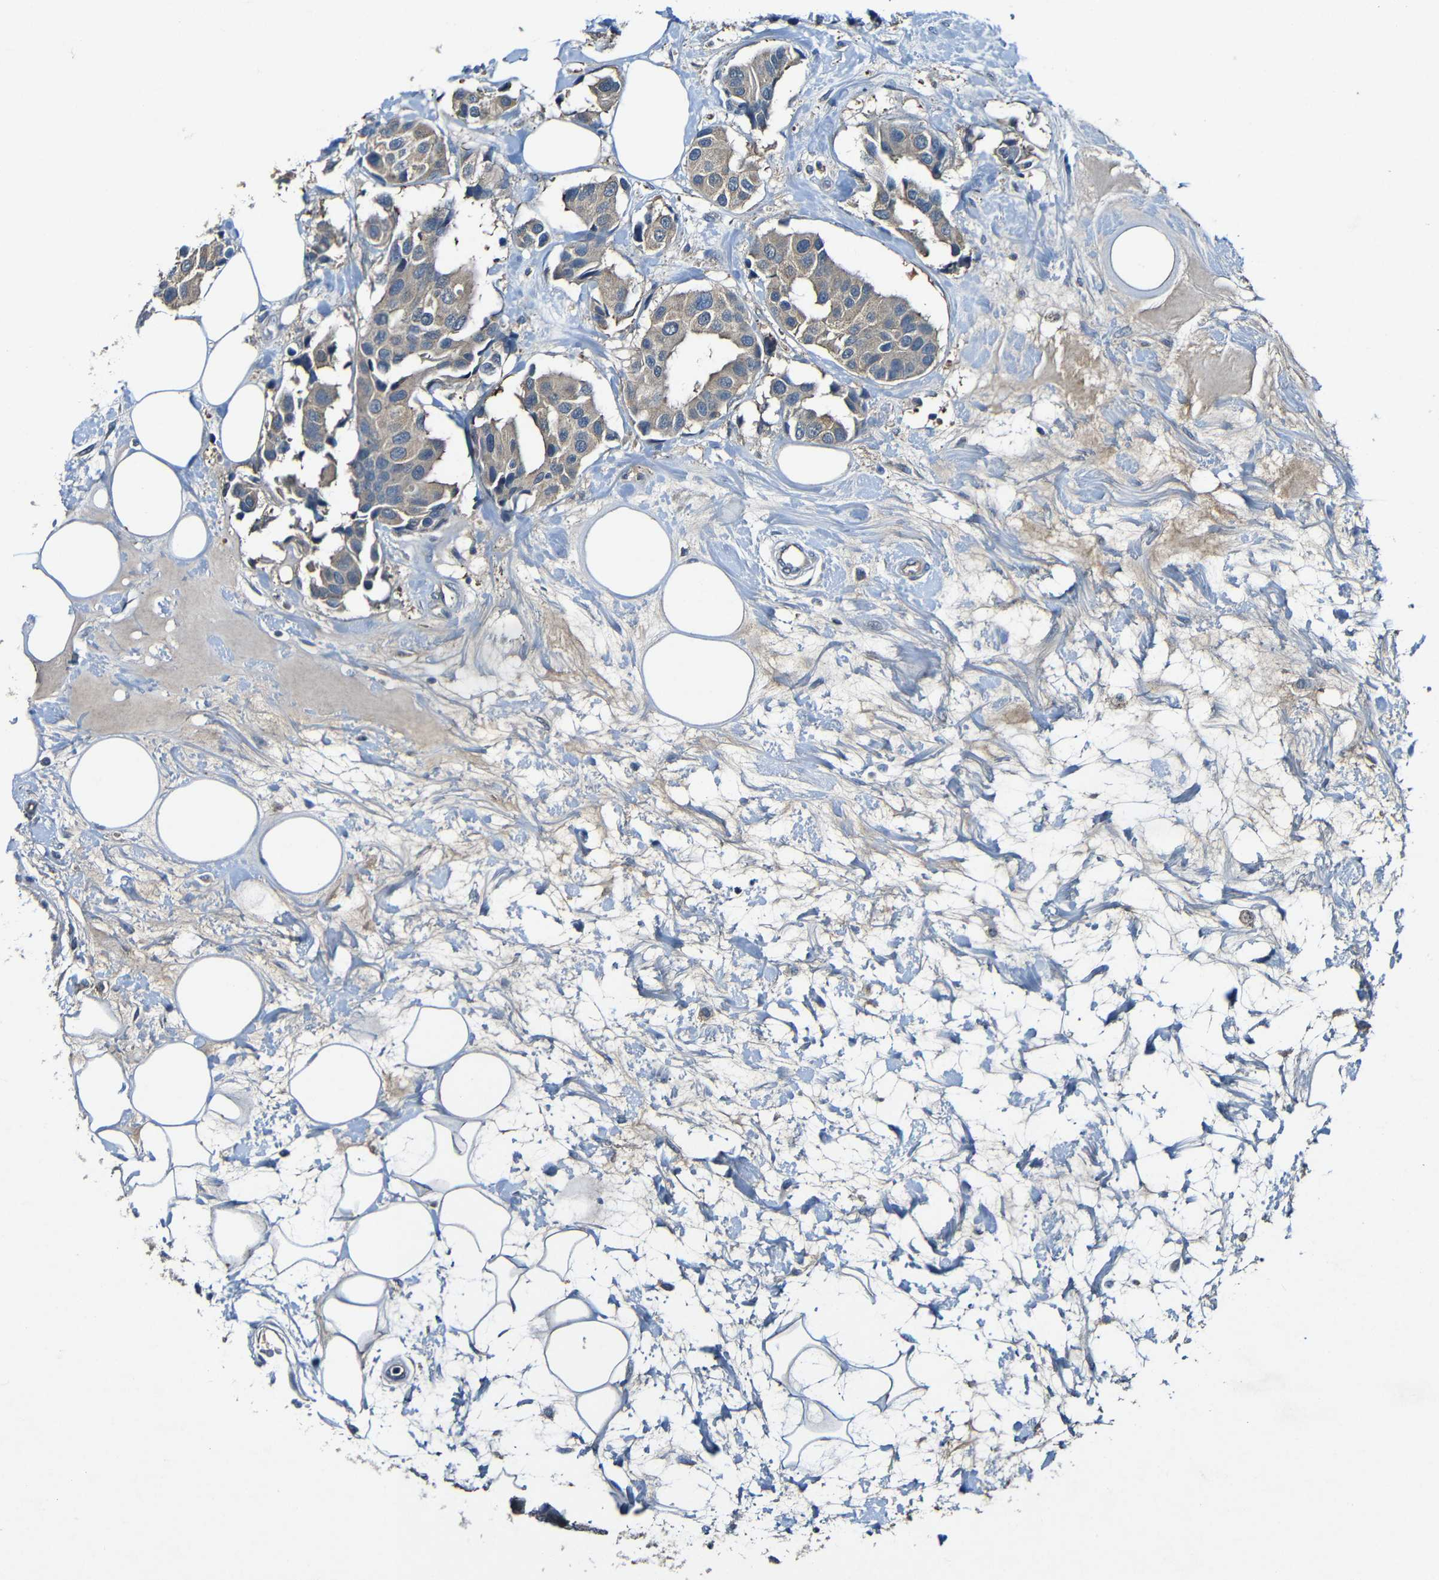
{"staining": {"intensity": "weak", "quantity": ">75%", "location": "cytoplasmic/membranous"}, "tissue": "breast cancer", "cell_type": "Tumor cells", "image_type": "cancer", "snomed": [{"axis": "morphology", "description": "Normal tissue, NOS"}, {"axis": "morphology", "description": "Duct carcinoma"}, {"axis": "topography", "description": "Breast"}], "caption": "A low amount of weak cytoplasmic/membranous positivity is identified in about >75% of tumor cells in breast intraductal carcinoma tissue.", "gene": "LRRC70", "patient": {"sex": "female", "age": 39}}